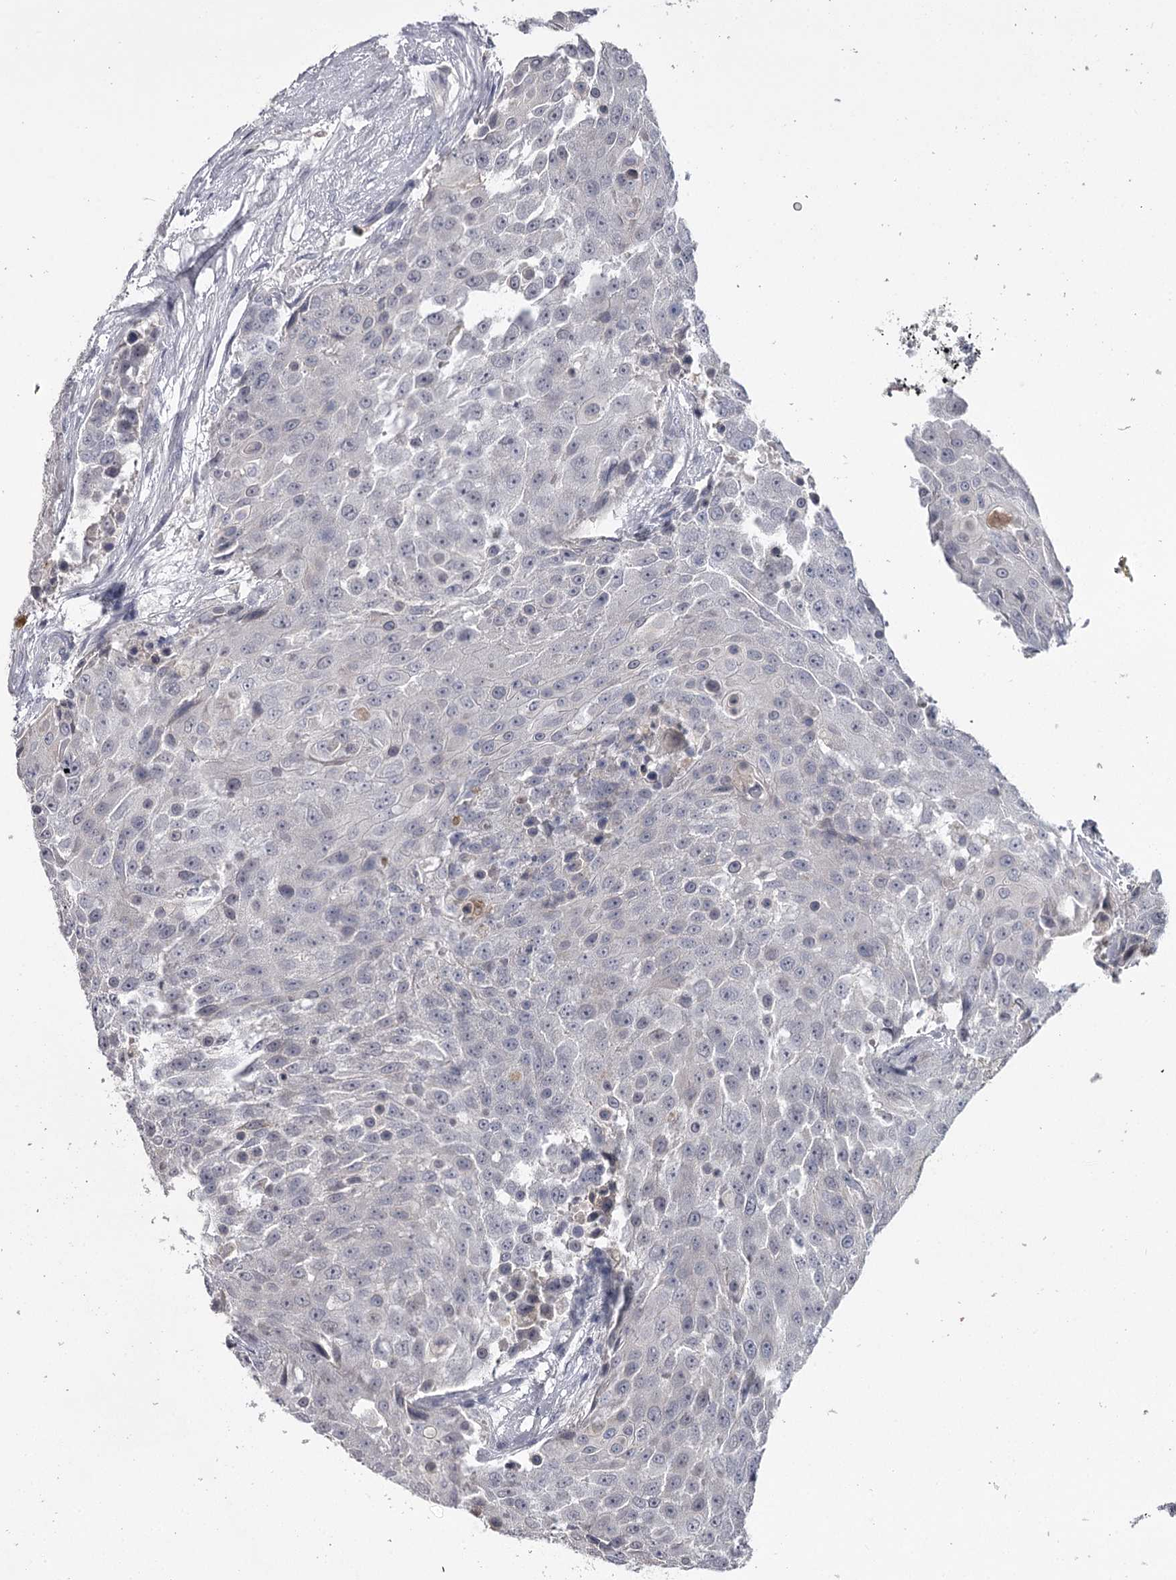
{"staining": {"intensity": "negative", "quantity": "none", "location": "none"}, "tissue": "urothelial cancer", "cell_type": "Tumor cells", "image_type": "cancer", "snomed": [{"axis": "morphology", "description": "Urothelial carcinoma, High grade"}, {"axis": "topography", "description": "Urinary bladder"}], "caption": "This is a image of immunohistochemistry (IHC) staining of urothelial cancer, which shows no expression in tumor cells.", "gene": "FDXACB1", "patient": {"sex": "female", "age": 63}}